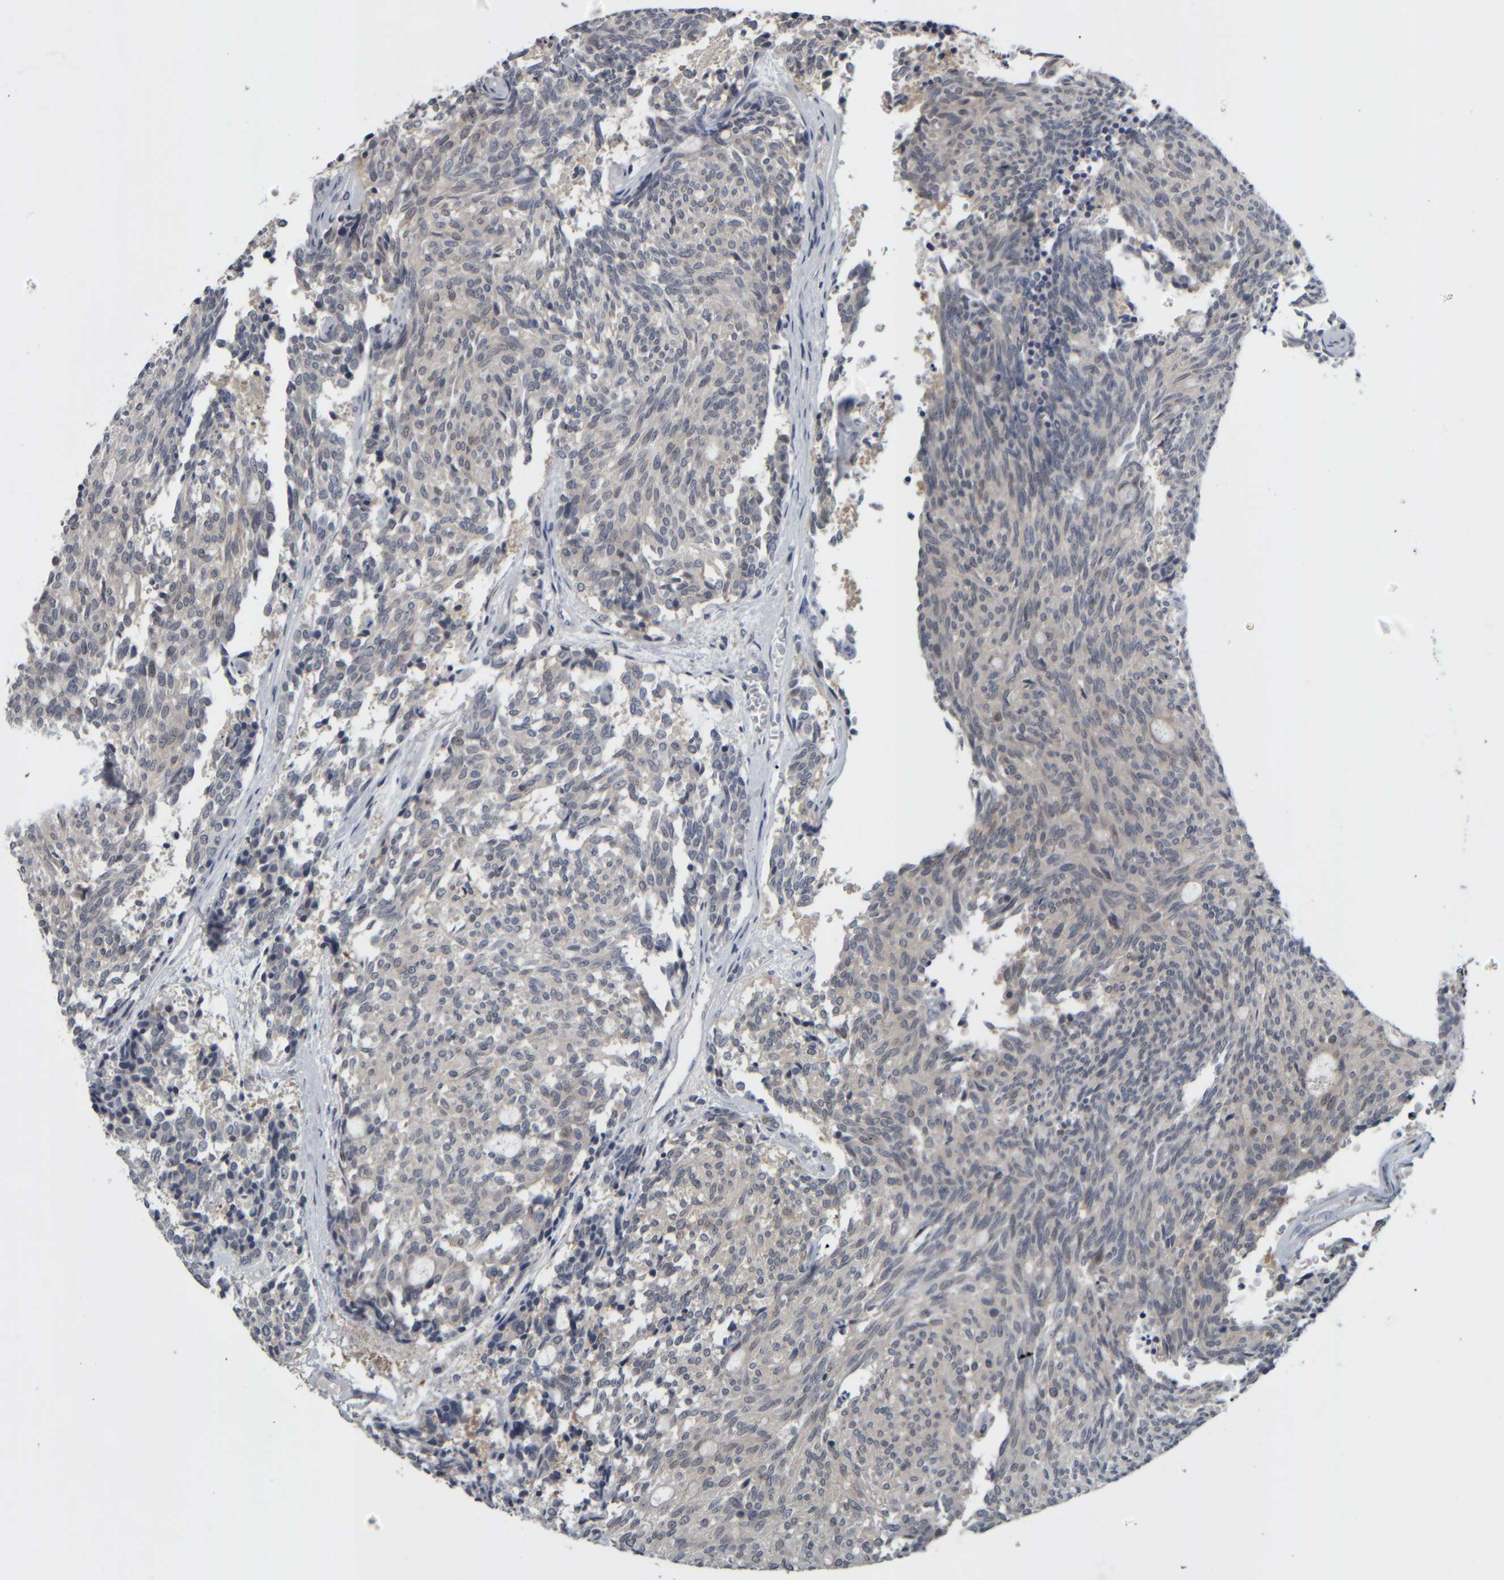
{"staining": {"intensity": "negative", "quantity": "none", "location": "none"}, "tissue": "carcinoid", "cell_type": "Tumor cells", "image_type": "cancer", "snomed": [{"axis": "morphology", "description": "Carcinoid, malignant, NOS"}, {"axis": "topography", "description": "Pancreas"}], "caption": "High power microscopy micrograph of an immunohistochemistry (IHC) histopathology image of carcinoid, revealing no significant positivity in tumor cells.", "gene": "COL14A1", "patient": {"sex": "female", "age": 54}}